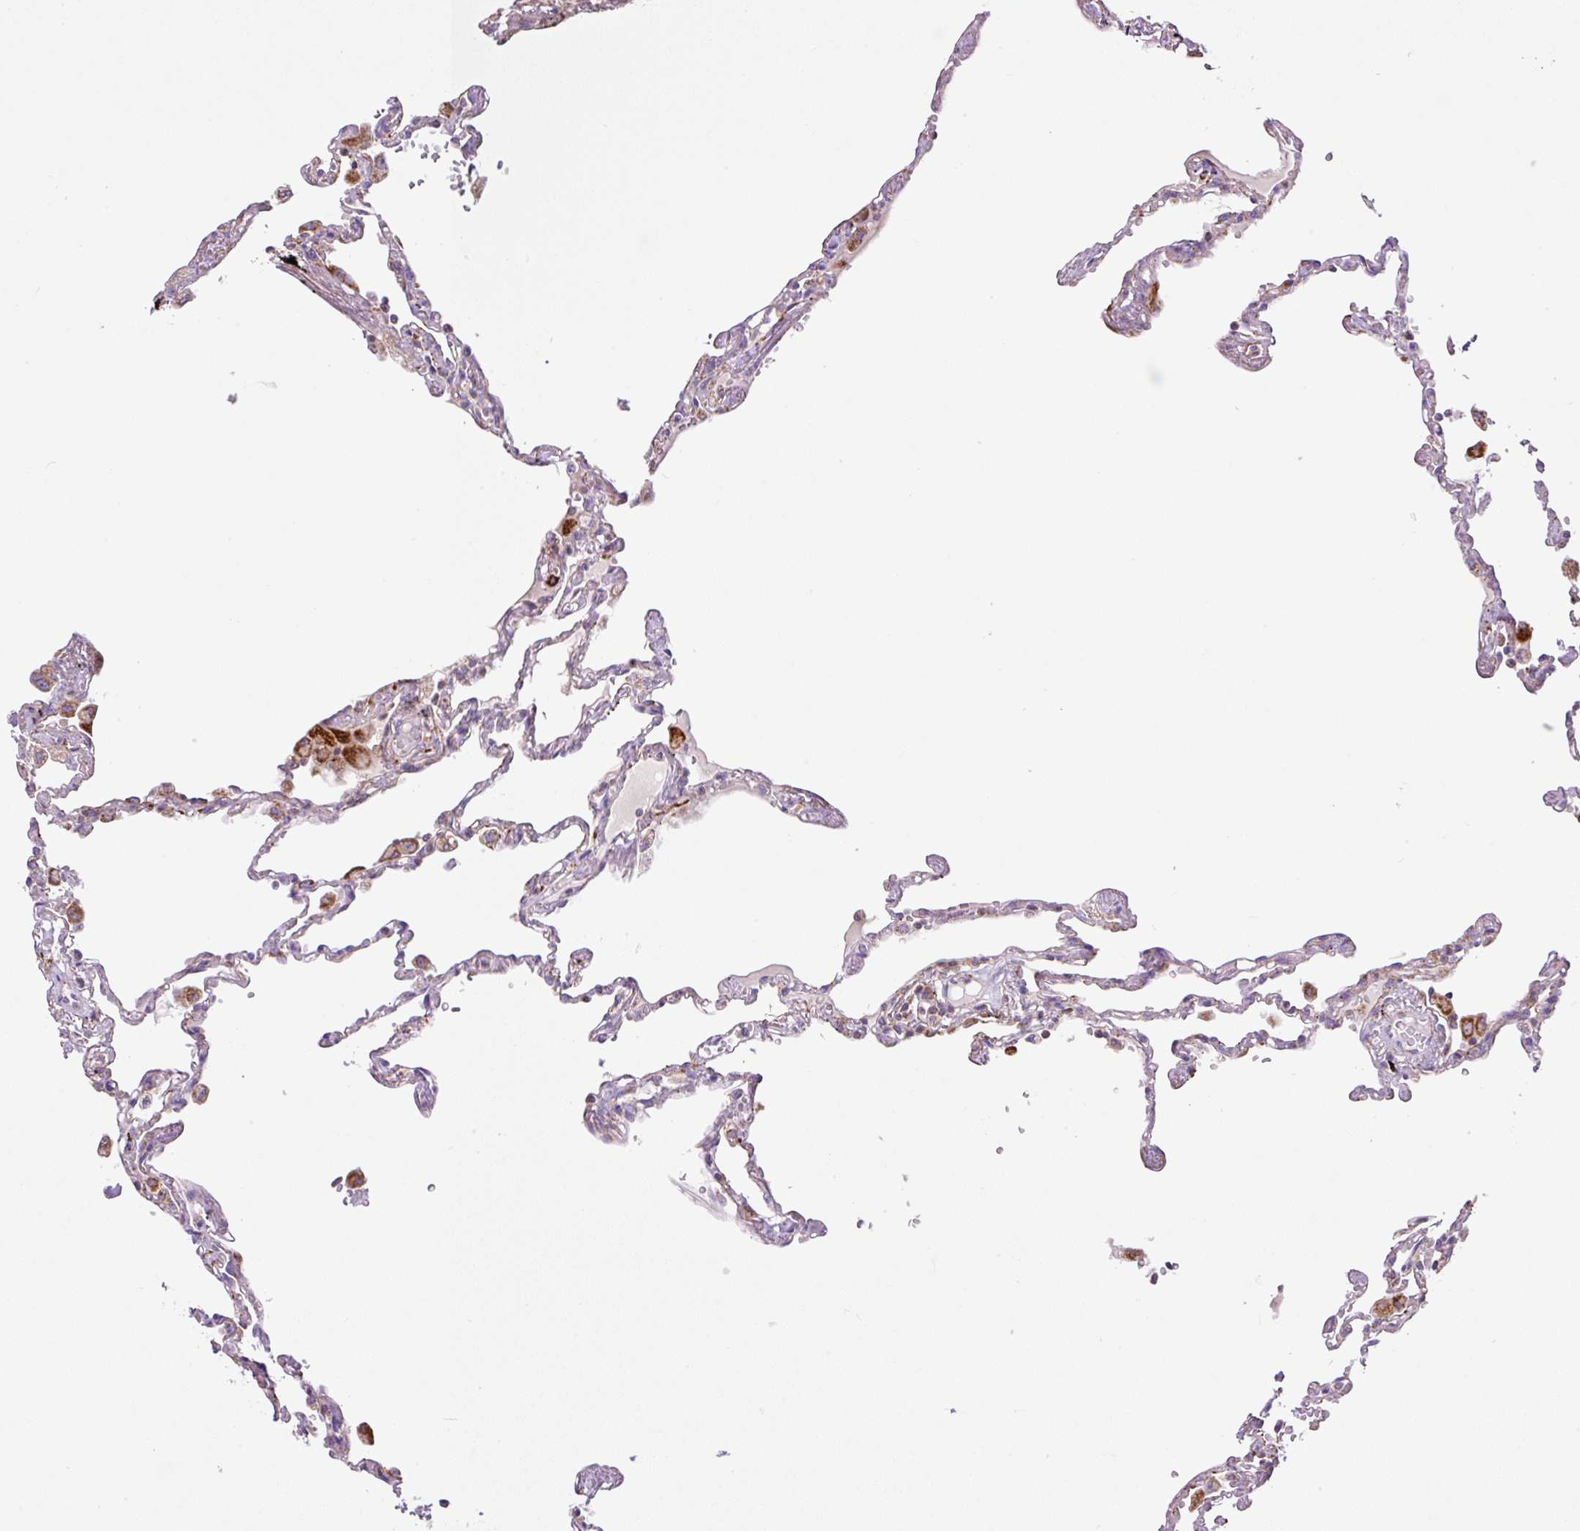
{"staining": {"intensity": "negative", "quantity": "none", "location": "none"}, "tissue": "lung", "cell_type": "Alveolar cells", "image_type": "normal", "snomed": [{"axis": "morphology", "description": "Normal tissue, NOS"}, {"axis": "topography", "description": "Lung"}], "caption": "Immunohistochemical staining of unremarkable human lung reveals no significant staining in alveolar cells. (DAB immunohistochemistry visualized using brightfield microscopy, high magnification).", "gene": "NF1", "patient": {"sex": "female", "age": 67}}